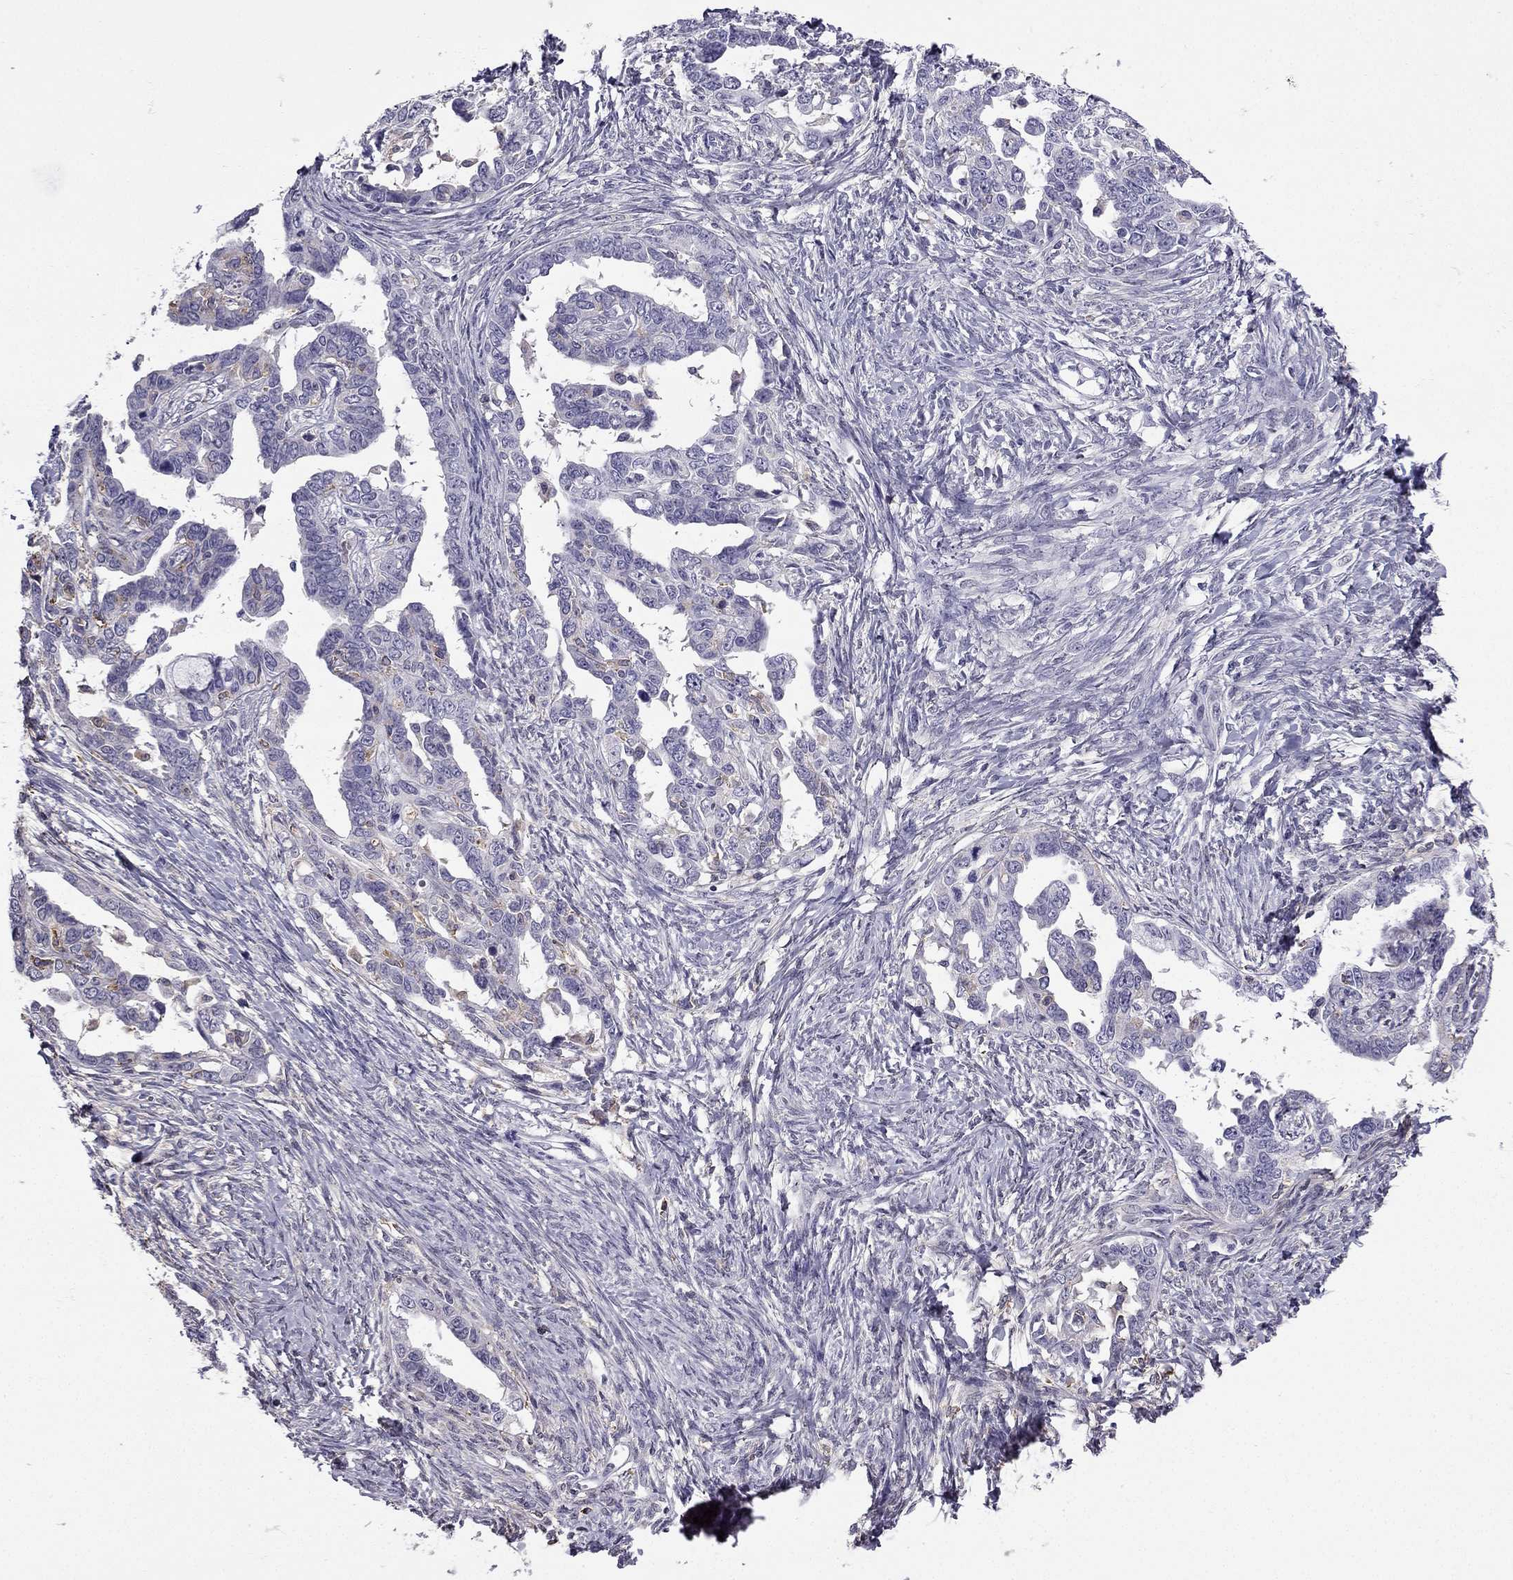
{"staining": {"intensity": "negative", "quantity": "none", "location": "none"}, "tissue": "ovarian cancer", "cell_type": "Tumor cells", "image_type": "cancer", "snomed": [{"axis": "morphology", "description": "Cystadenocarcinoma, serous, NOS"}, {"axis": "topography", "description": "Ovary"}], "caption": "IHC photomicrograph of neoplastic tissue: ovarian serous cystadenocarcinoma stained with DAB (3,3'-diaminobenzidine) demonstrates no significant protein positivity in tumor cells.", "gene": "CCK", "patient": {"sex": "female", "age": 69}}